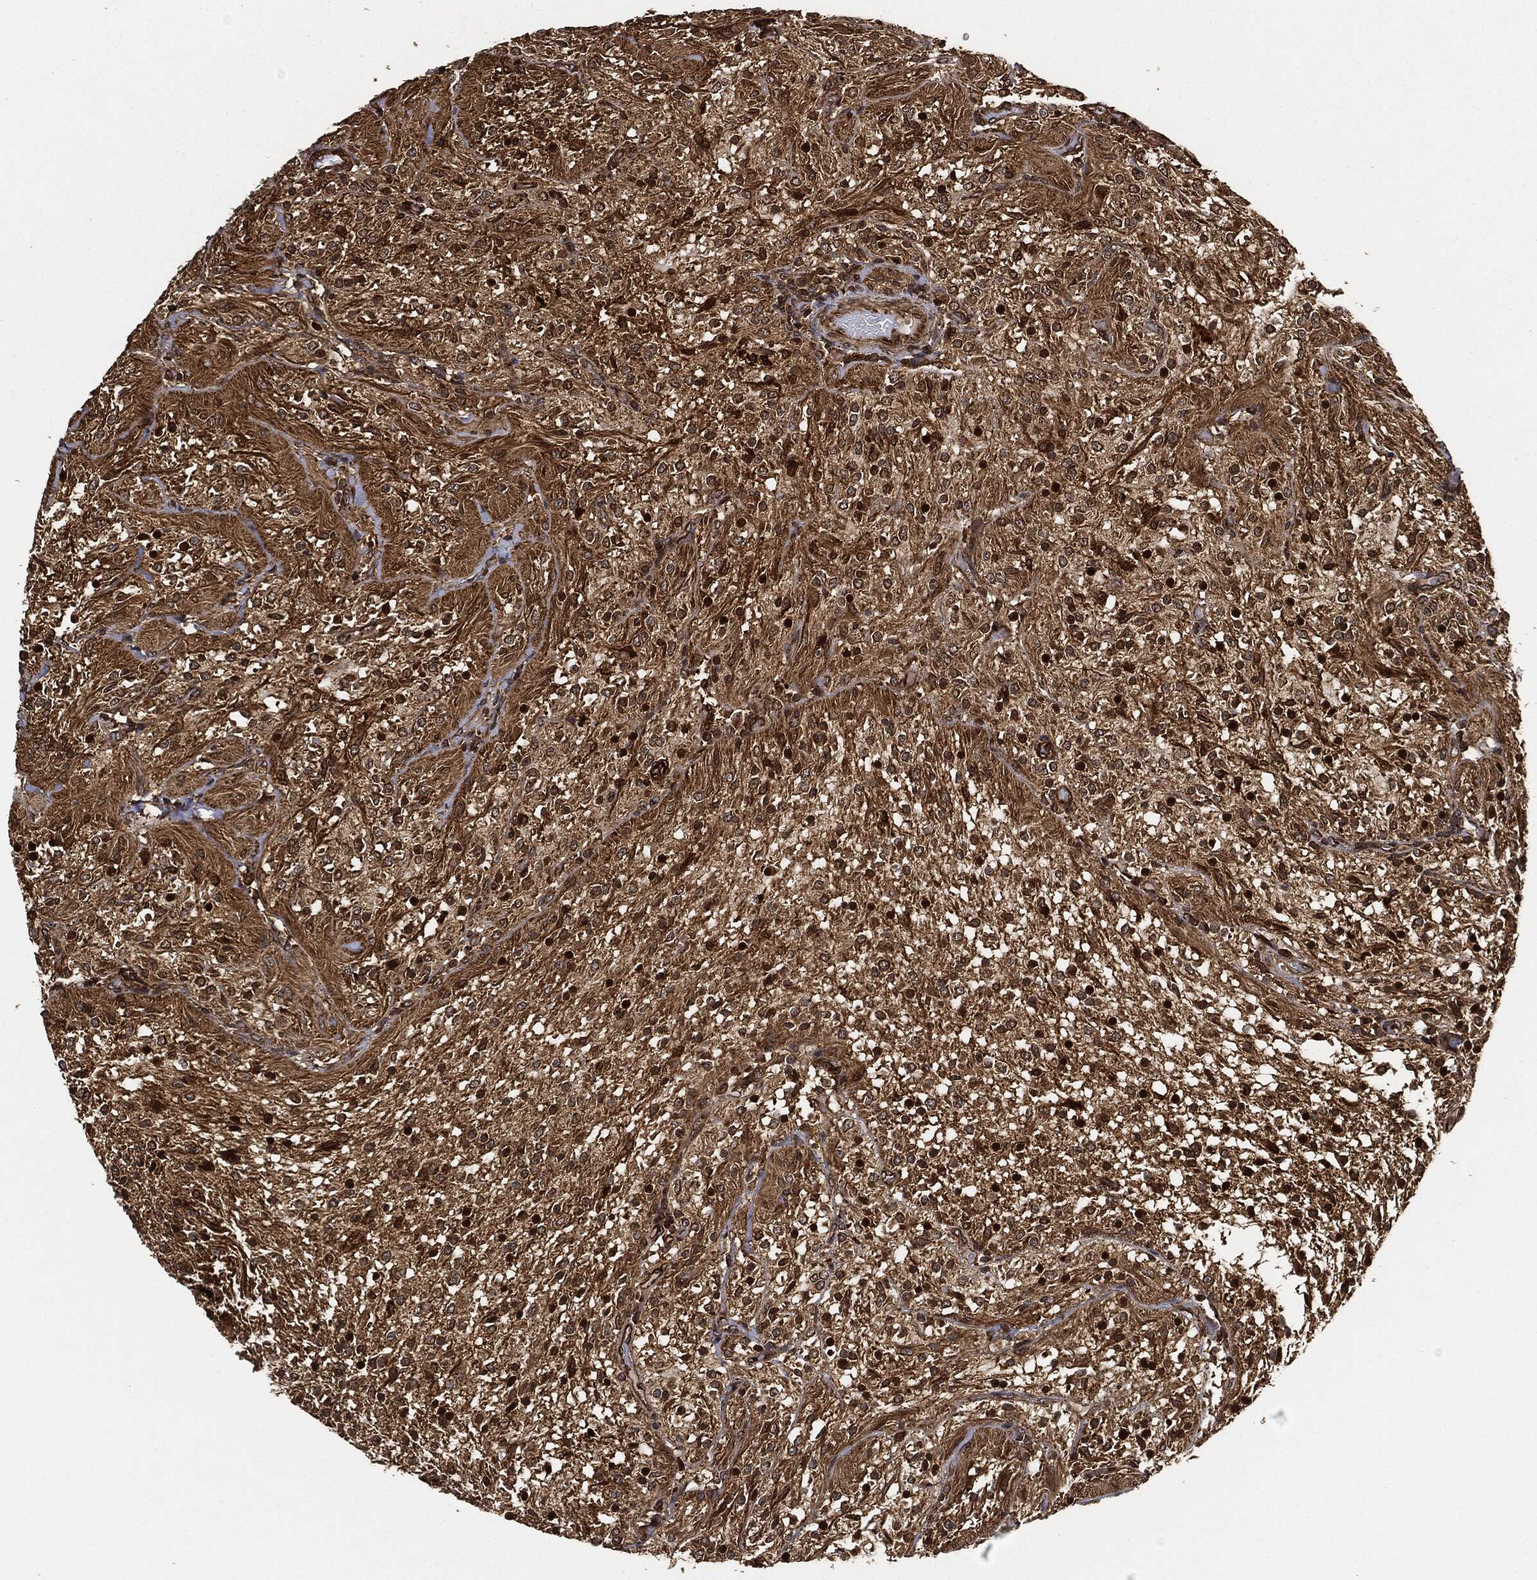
{"staining": {"intensity": "moderate", "quantity": ">75%", "location": "cytoplasmic/membranous"}, "tissue": "glioma", "cell_type": "Tumor cells", "image_type": "cancer", "snomed": [{"axis": "morphology", "description": "Glioma, malignant, Low grade"}, {"axis": "topography", "description": "Brain"}], "caption": "The image exhibits staining of glioma, revealing moderate cytoplasmic/membranous protein staining (brown color) within tumor cells.", "gene": "CEP290", "patient": {"sex": "male", "age": 3}}